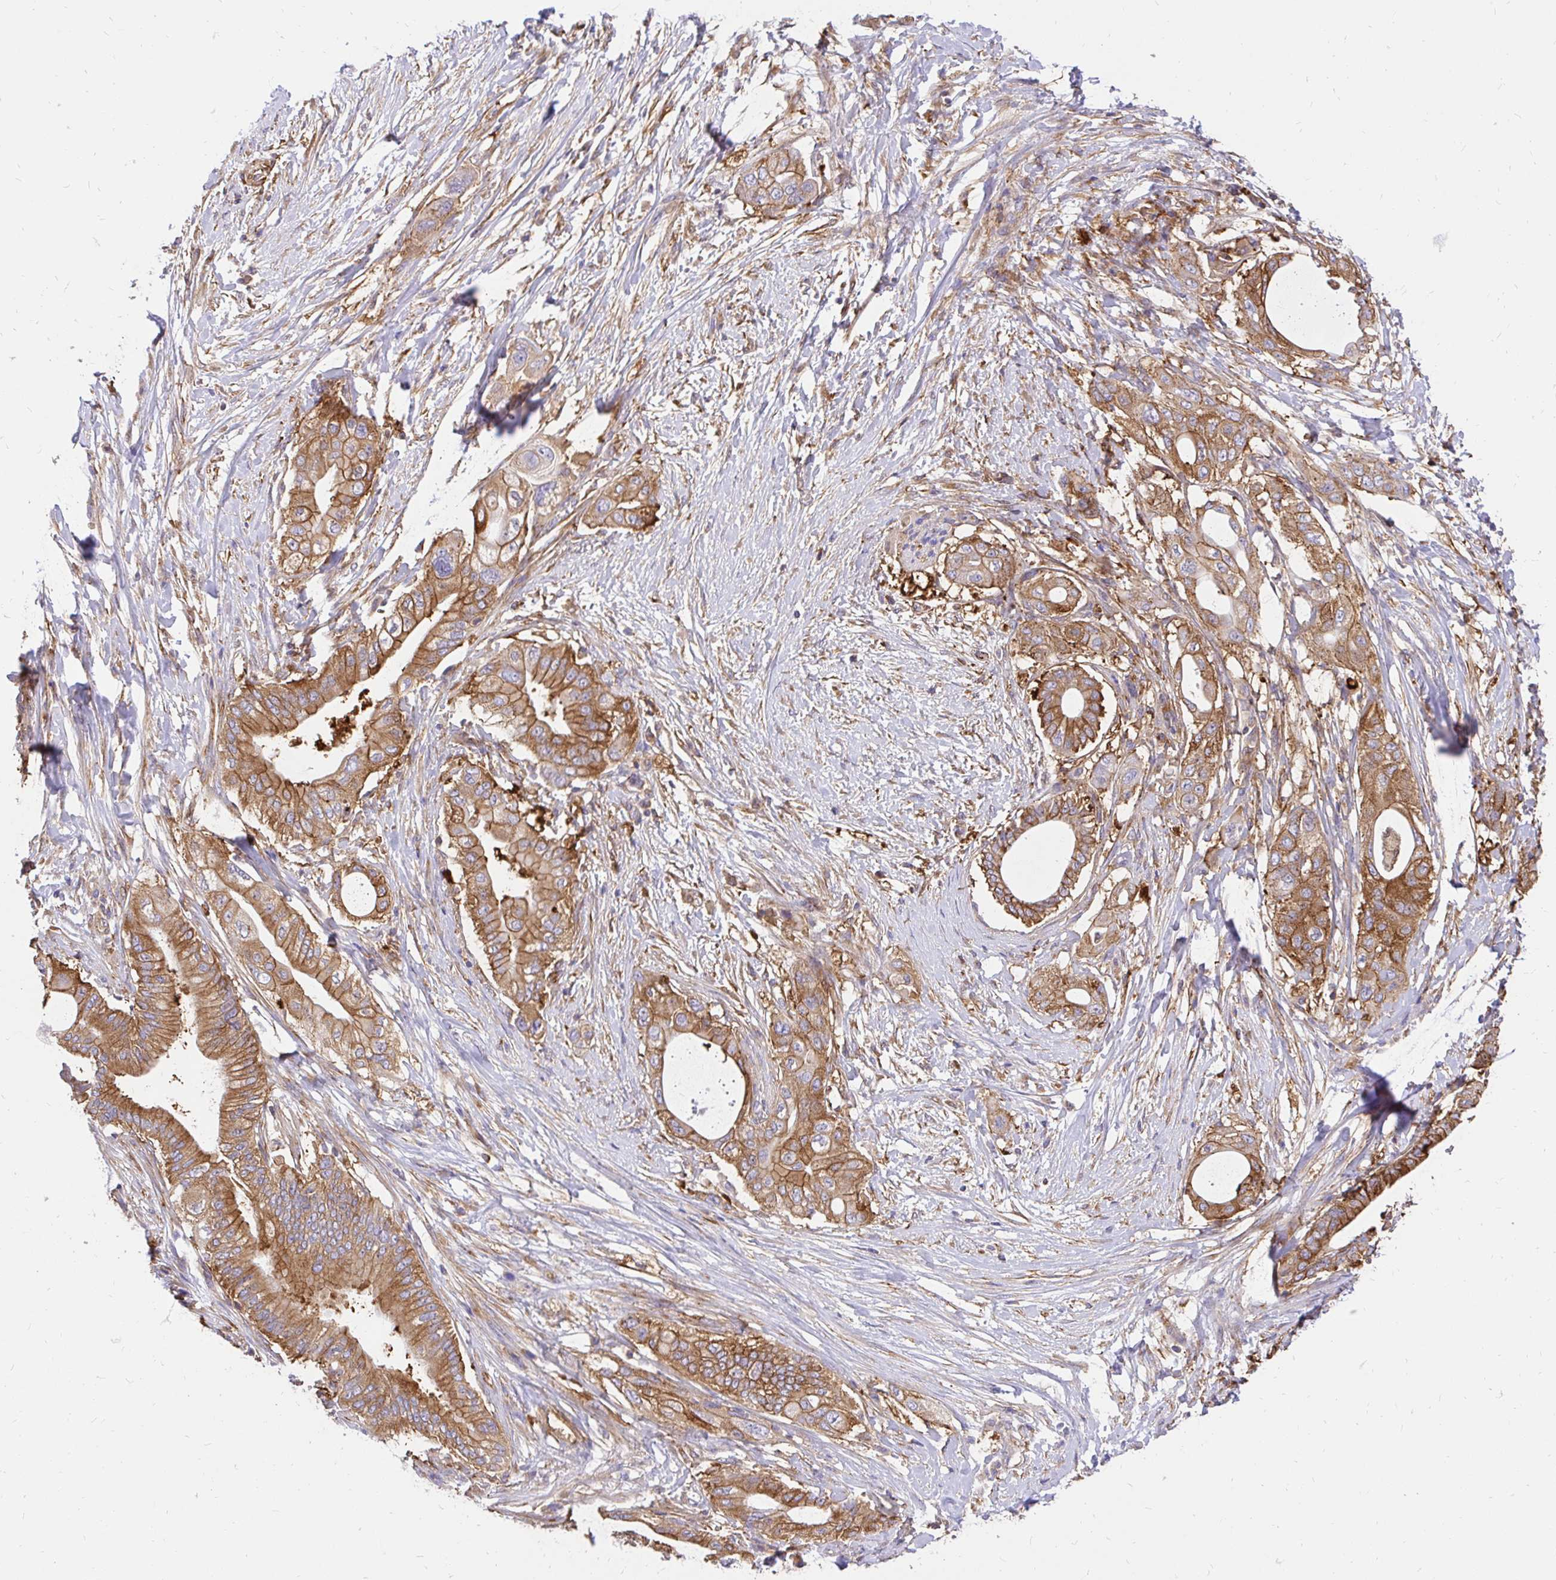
{"staining": {"intensity": "moderate", "quantity": ">75%", "location": "cytoplasmic/membranous"}, "tissue": "pancreatic cancer", "cell_type": "Tumor cells", "image_type": "cancer", "snomed": [{"axis": "morphology", "description": "Adenocarcinoma, NOS"}, {"axis": "topography", "description": "Pancreas"}], "caption": "This is an image of immunohistochemistry (IHC) staining of pancreatic adenocarcinoma, which shows moderate staining in the cytoplasmic/membranous of tumor cells.", "gene": "ABCB10", "patient": {"sex": "male", "age": 68}}